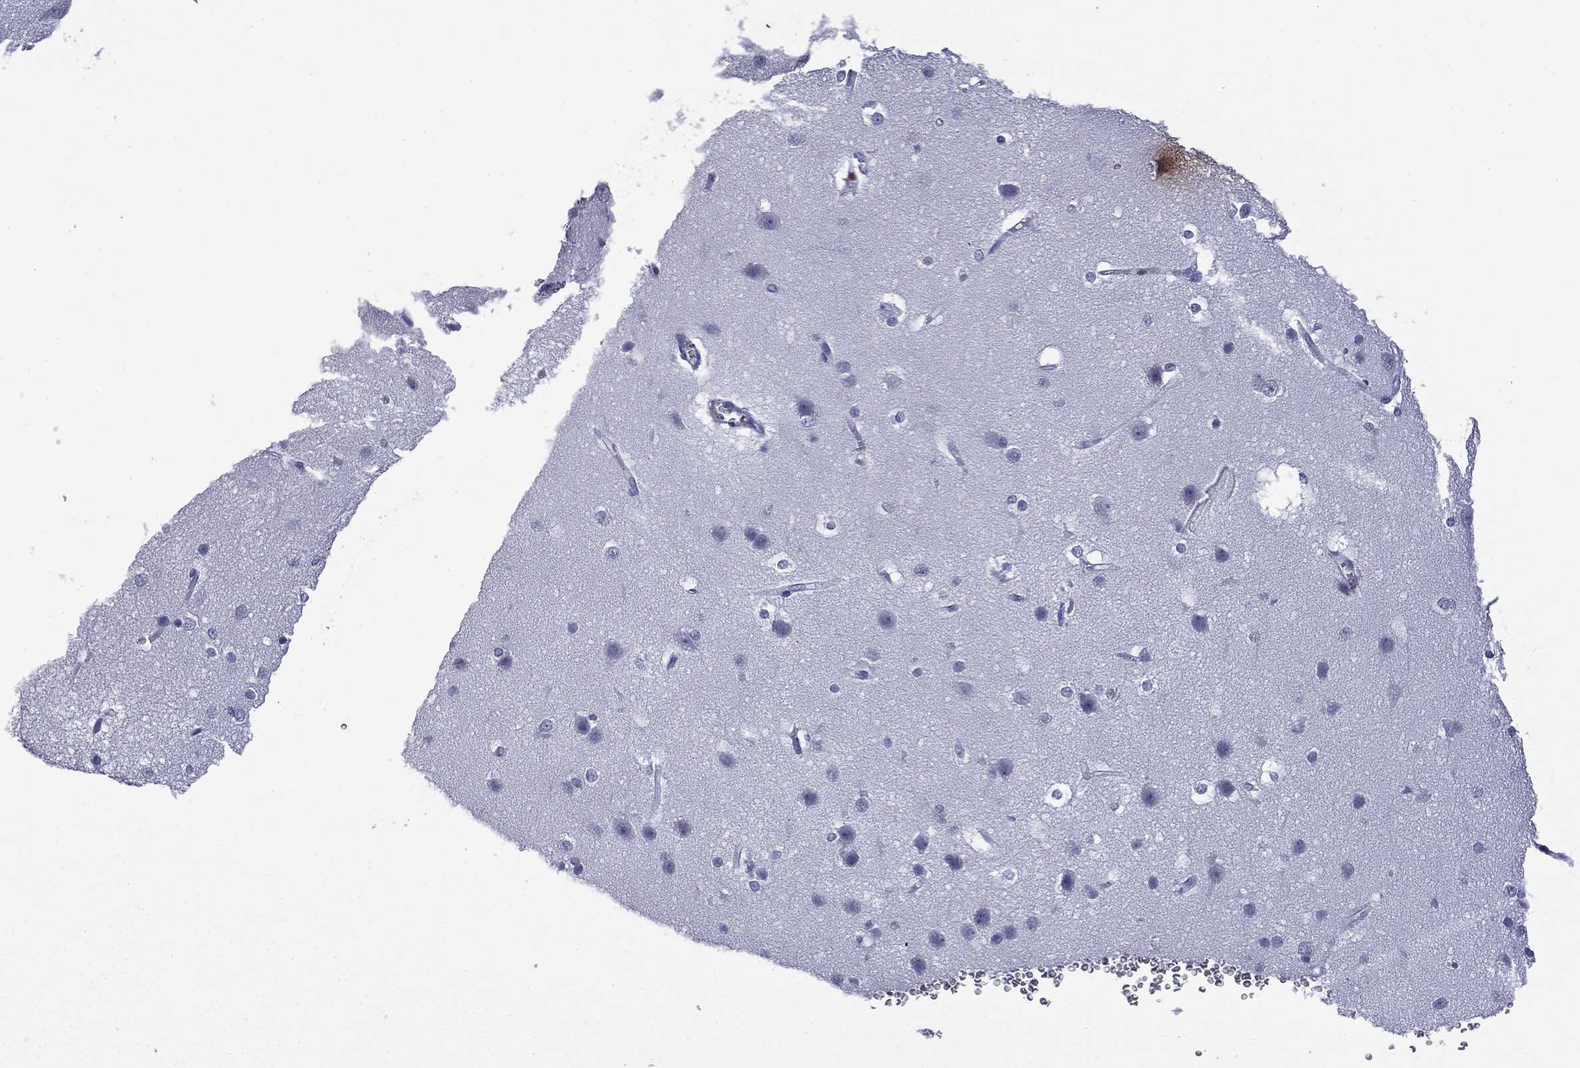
{"staining": {"intensity": "negative", "quantity": "none", "location": "none"}, "tissue": "cerebral cortex", "cell_type": "Endothelial cells", "image_type": "normal", "snomed": [{"axis": "morphology", "description": "Normal tissue, NOS"}, {"axis": "topography", "description": "Cerebral cortex"}], "caption": "Immunohistochemistry (IHC) histopathology image of unremarkable human cerebral cortex stained for a protein (brown), which displays no positivity in endothelial cells.", "gene": "IKZF3", "patient": {"sex": "male", "age": 37}}